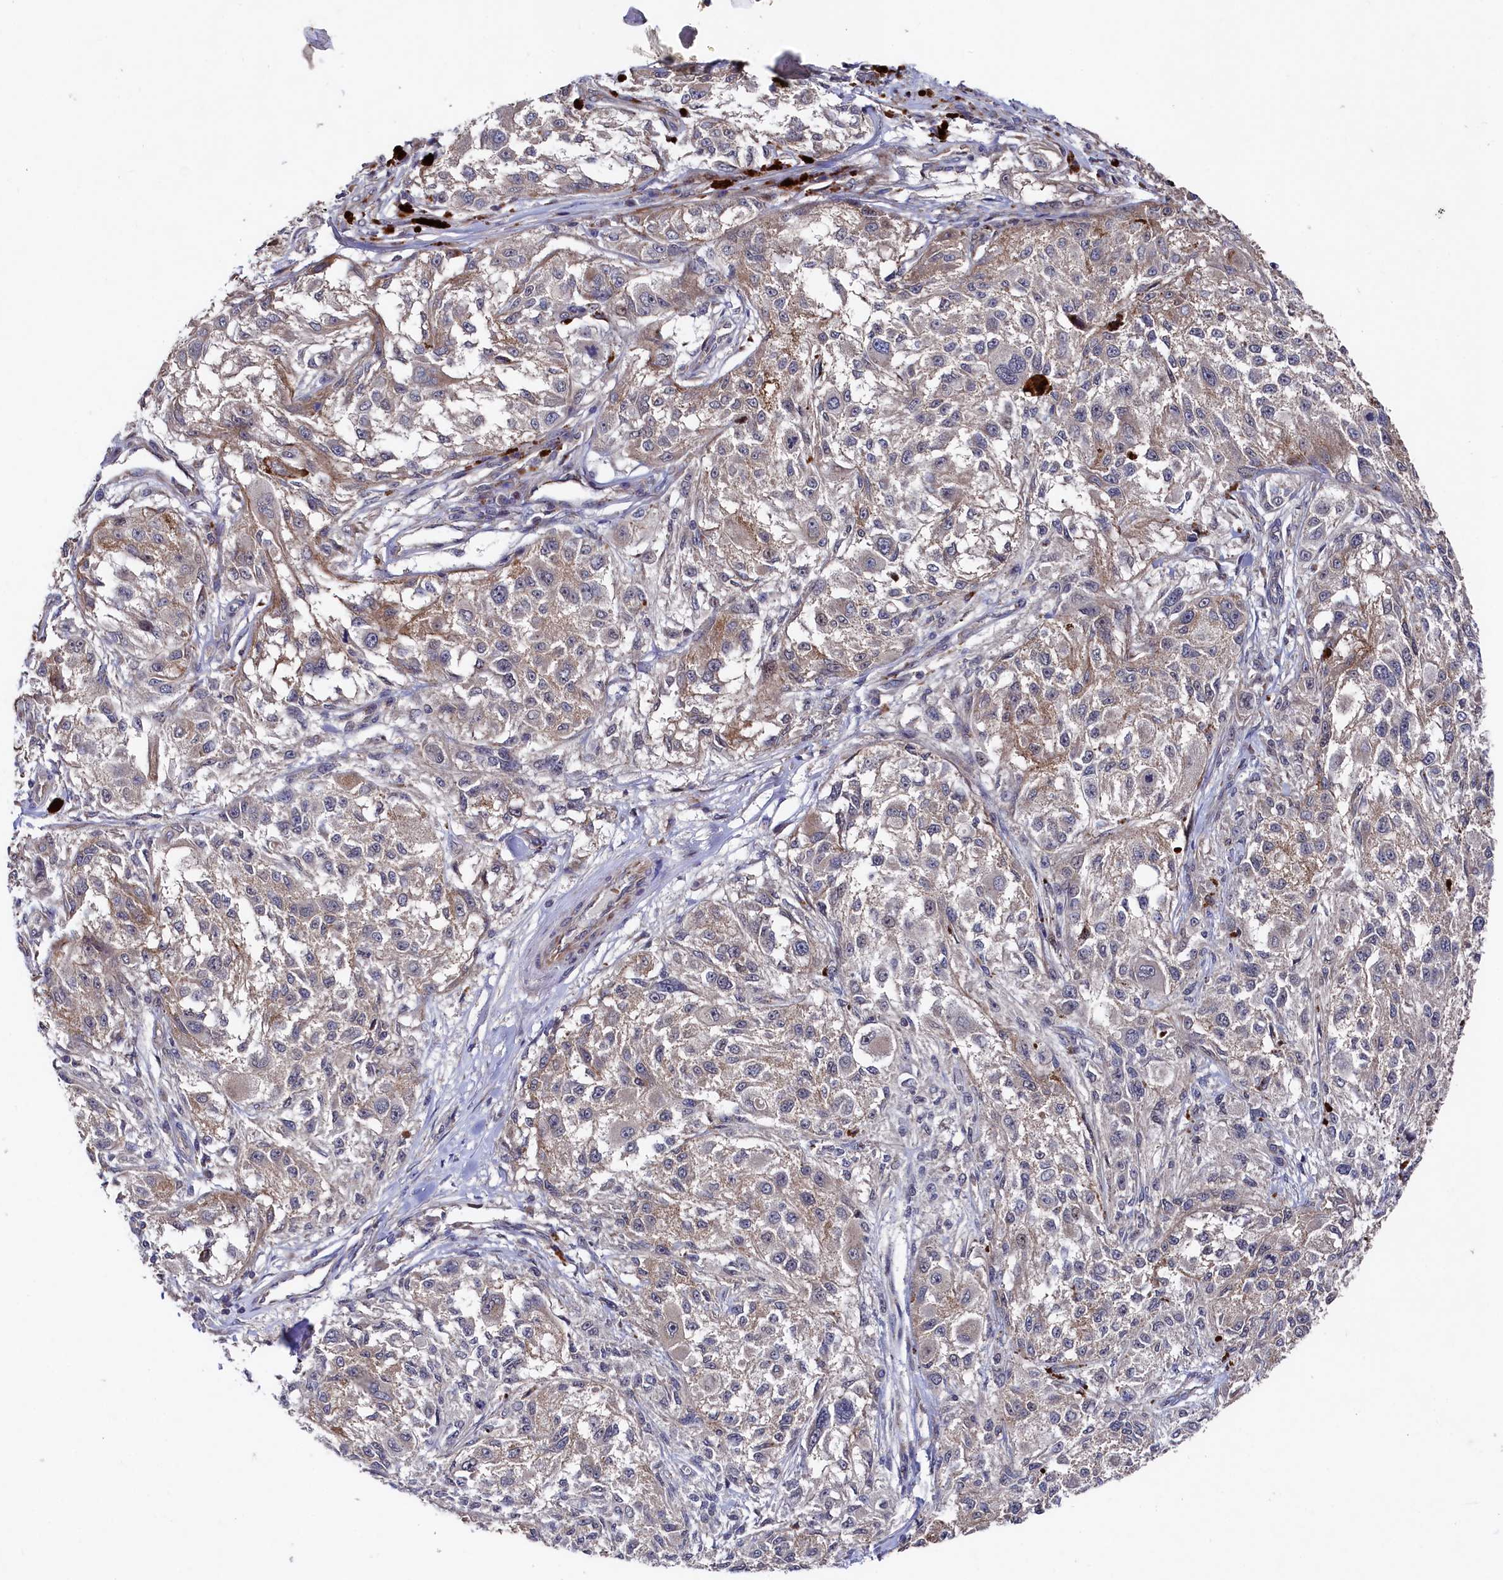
{"staining": {"intensity": "moderate", "quantity": "<25%", "location": "cytoplasmic/membranous"}, "tissue": "melanoma", "cell_type": "Tumor cells", "image_type": "cancer", "snomed": [{"axis": "morphology", "description": "Necrosis, NOS"}, {"axis": "morphology", "description": "Malignant melanoma, NOS"}, {"axis": "topography", "description": "Skin"}], "caption": "Immunohistochemistry histopathology image of human malignant melanoma stained for a protein (brown), which displays low levels of moderate cytoplasmic/membranous staining in approximately <25% of tumor cells.", "gene": "SUPV3L1", "patient": {"sex": "female", "age": 87}}